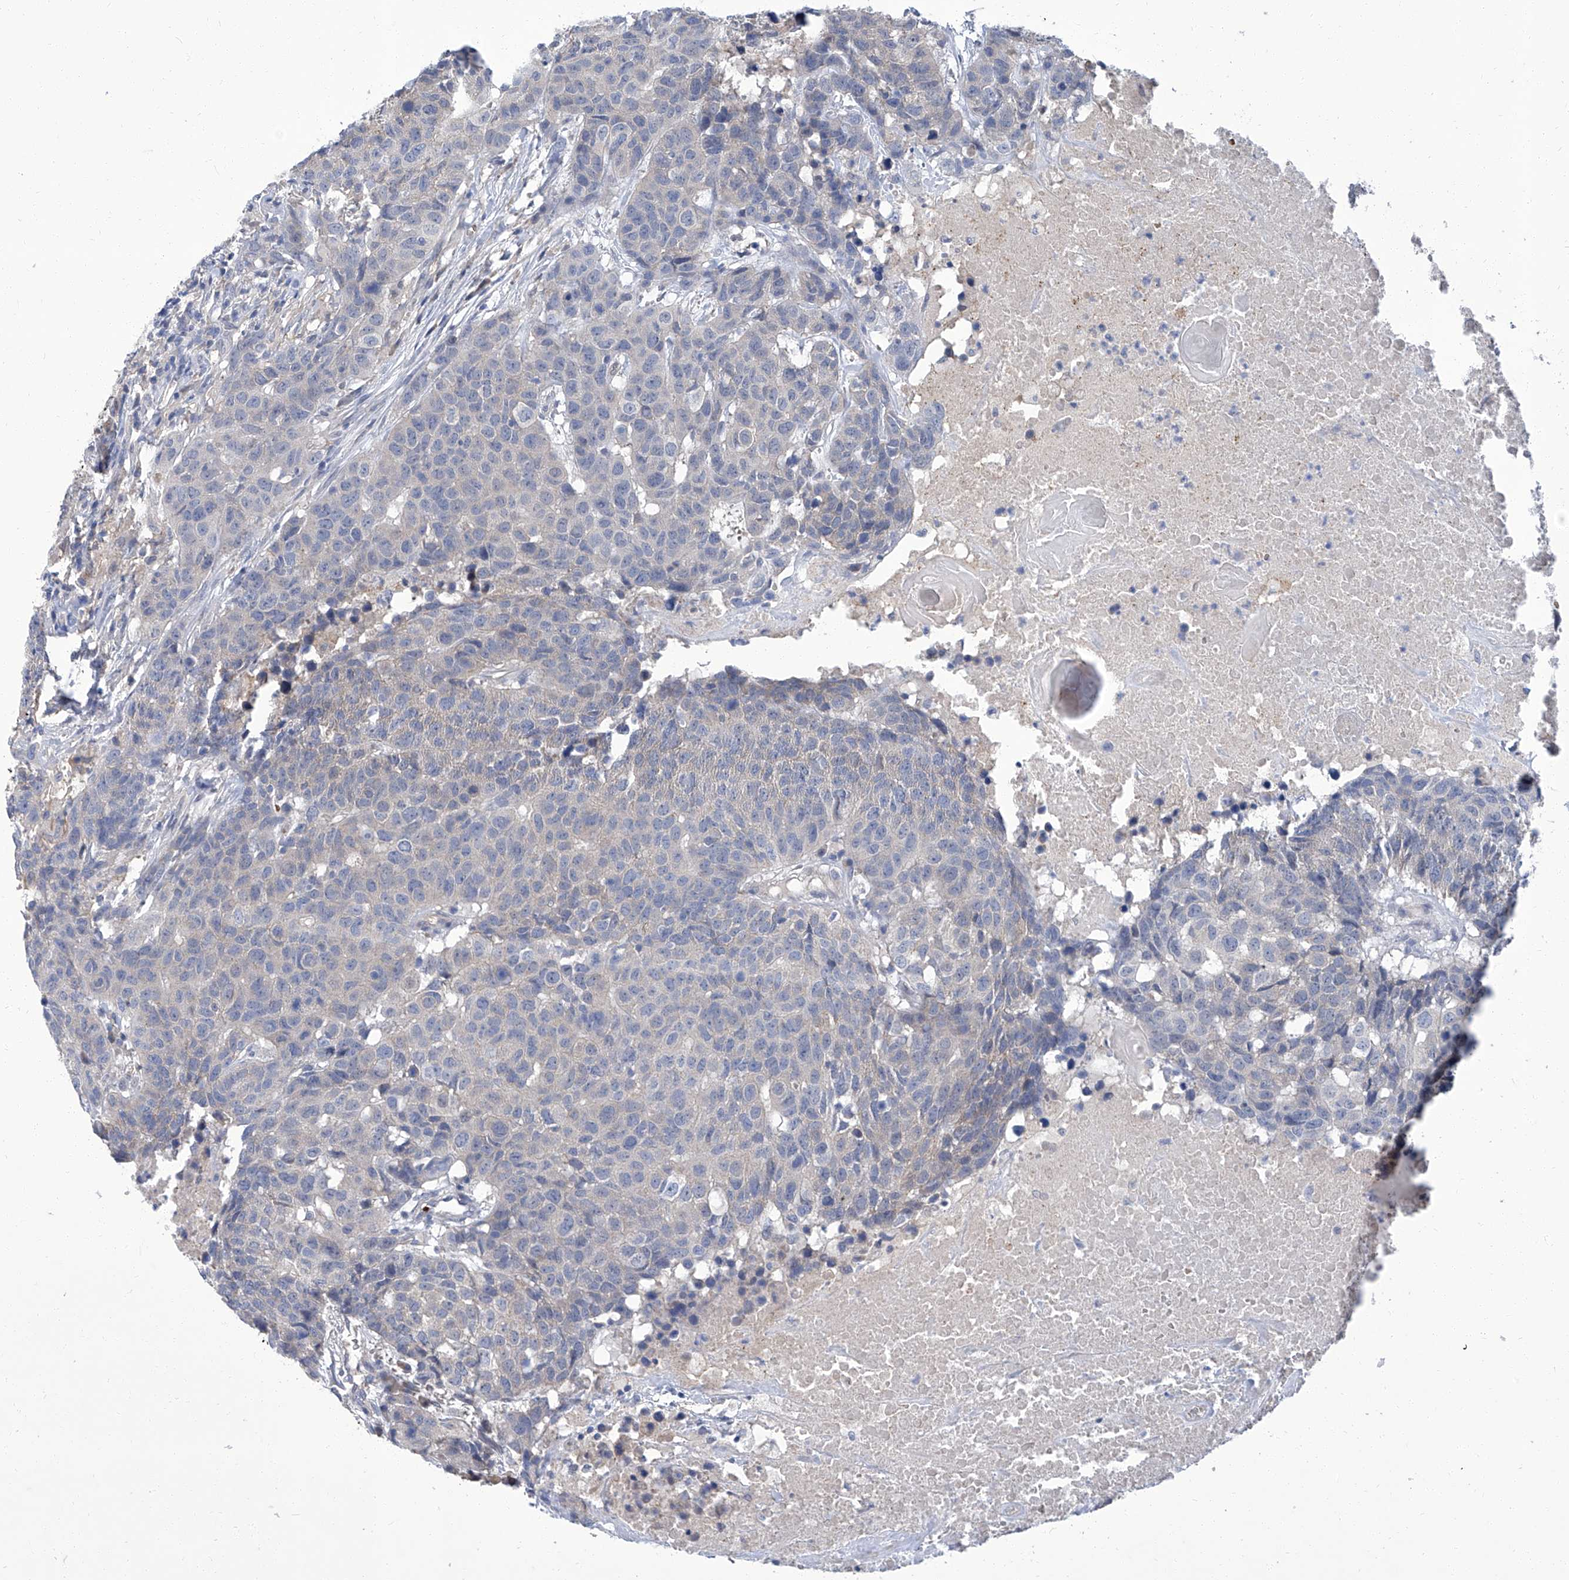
{"staining": {"intensity": "negative", "quantity": "none", "location": "none"}, "tissue": "head and neck cancer", "cell_type": "Tumor cells", "image_type": "cancer", "snomed": [{"axis": "morphology", "description": "Squamous cell carcinoma, NOS"}, {"axis": "topography", "description": "Head-Neck"}], "caption": "Immunohistochemistry (IHC) image of neoplastic tissue: head and neck squamous cell carcinoma stained with DAB shows no significant protein expression in tumor cells. (DAB IHC with hematoxylin counter stain).", "gene": "PARD3", "patient": {"sex": "male", "age": 66}}